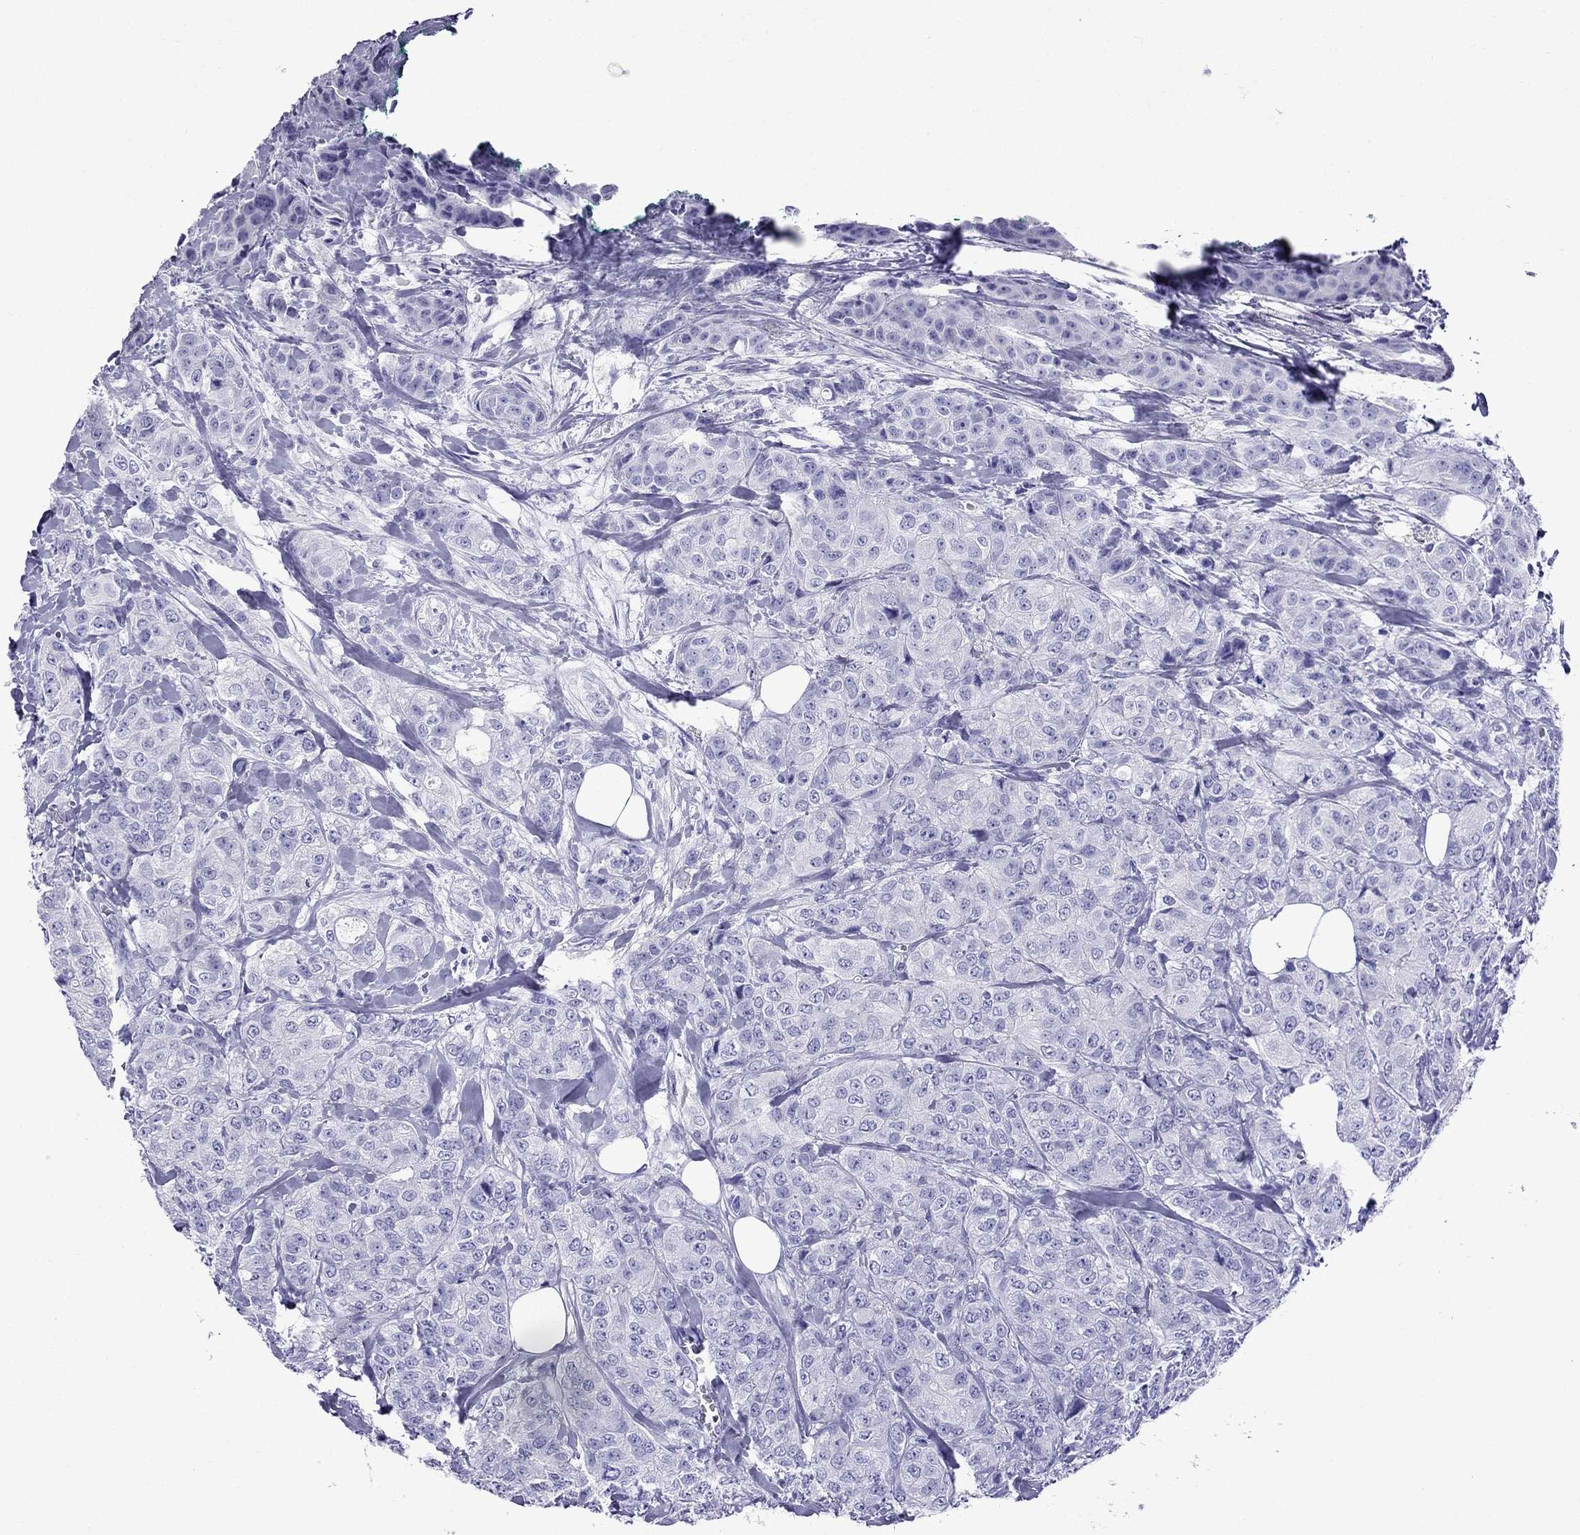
{"staining": {"intensity": "negative", "quantity": "none", "location": "none"}, "tissue": "breast cancer", "cell_type": "Tumor cells", "image_type": "cancer", "snomed": [{"axis": "morphology", "description": "Duct carcinoma"}, {"axis": "topography", "description": "Breast"}], "caption": "Breast cancer (invasive ductal carcinoma) was stained to show a protein in brown. There is no significant positivity in tumor cells.", "gene": "CRYBA1", "patient": {"sex": "female", "age": 43}}